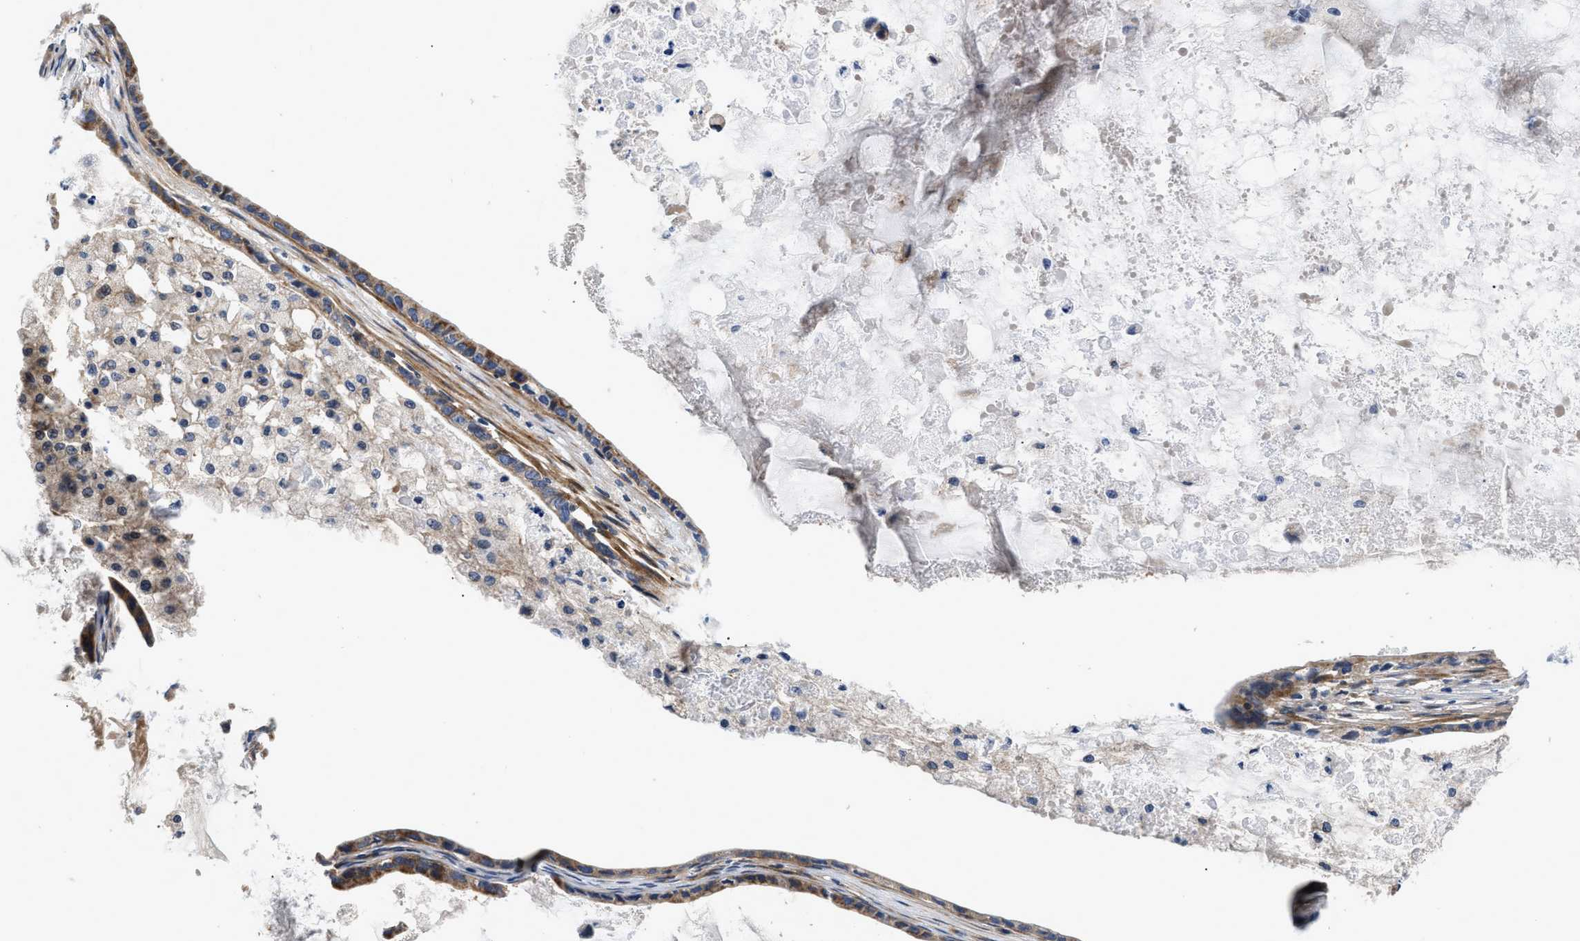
{"staining": {"intensity": "moderate", "quantity": "<25%", "location": "cytoplasmic/membranous"}, "tissue": "ovarian cancer", "cell_type": "Tumor cells", "image_type": "cancer", "snomed": [{"axis": "morphology", "description": "Cystadenocarcinoma, mucinous, NOS"}, {"axis": "topography", "description": "Ovary"}], "caption": "Brown immunohistochemical staining in ovarian mucinous cystadenocarcinoma displays moderate cytoplasmic/membranous expression in approximately <25% of tumor cells.", "gene": "NME6", "patient": {"sex": "female", "age": 80}}